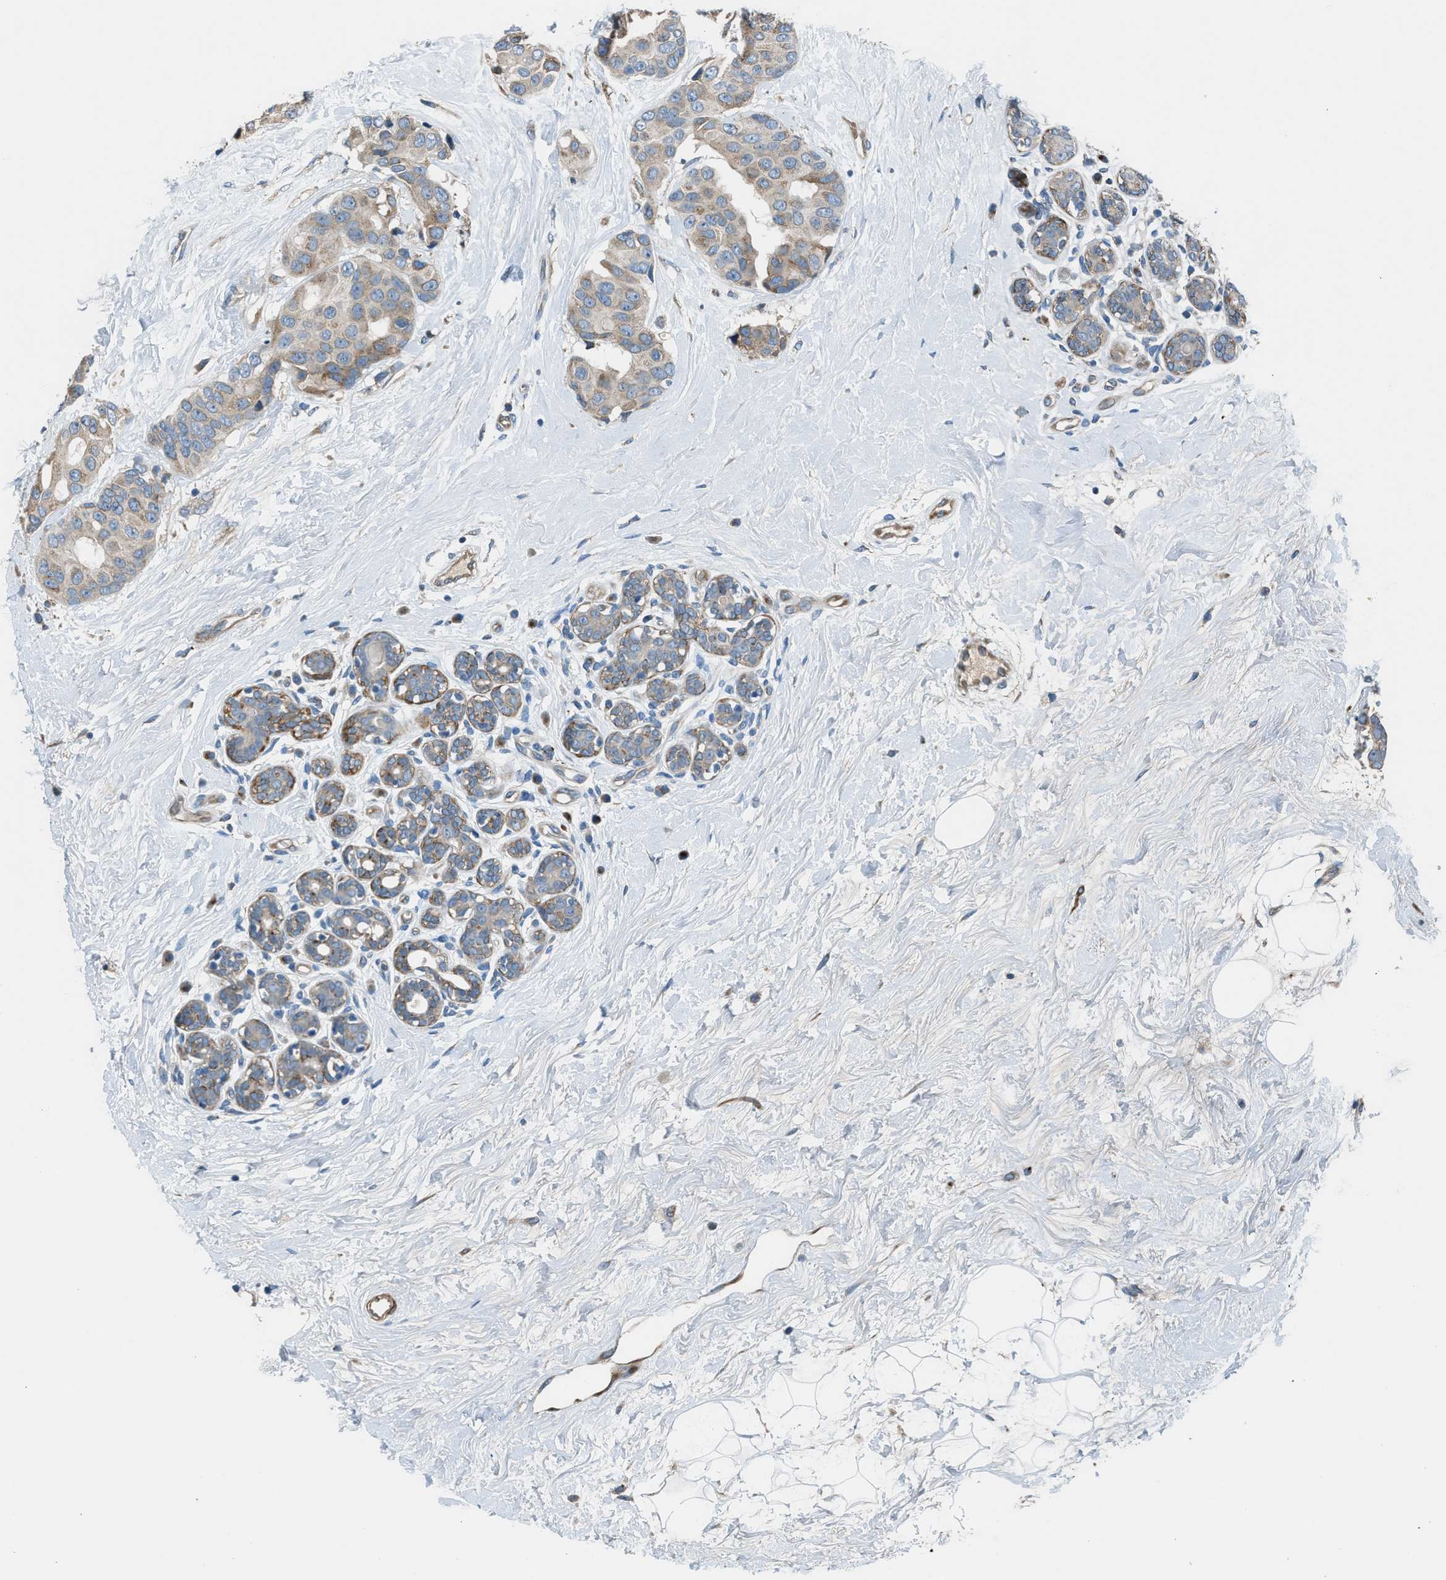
{"staining": {"intensity": "weak", "quantity": "25%-75%", "location": "cytoplasmic/membranous"}, "tissue": "breast cancer", "cell_type": "Tumor cells", "image_type": "cancer", "snomed": [{"axis": "morphology", "description": "Normal tissue, NOS"}, {"axis": "morphology", "description": "Duct carcinoma"}, {"axis": "topography", "description": "Breast"}], "caption": "Human breast cancer (invasive ductal carcinoma) stained with a brown dye displays weak cytoplasmic/membranous positive staining in approximately 25%-75% of tumor cells.", "gene": "LMBR1", "patient": {"sex": "female", "age": 39}}